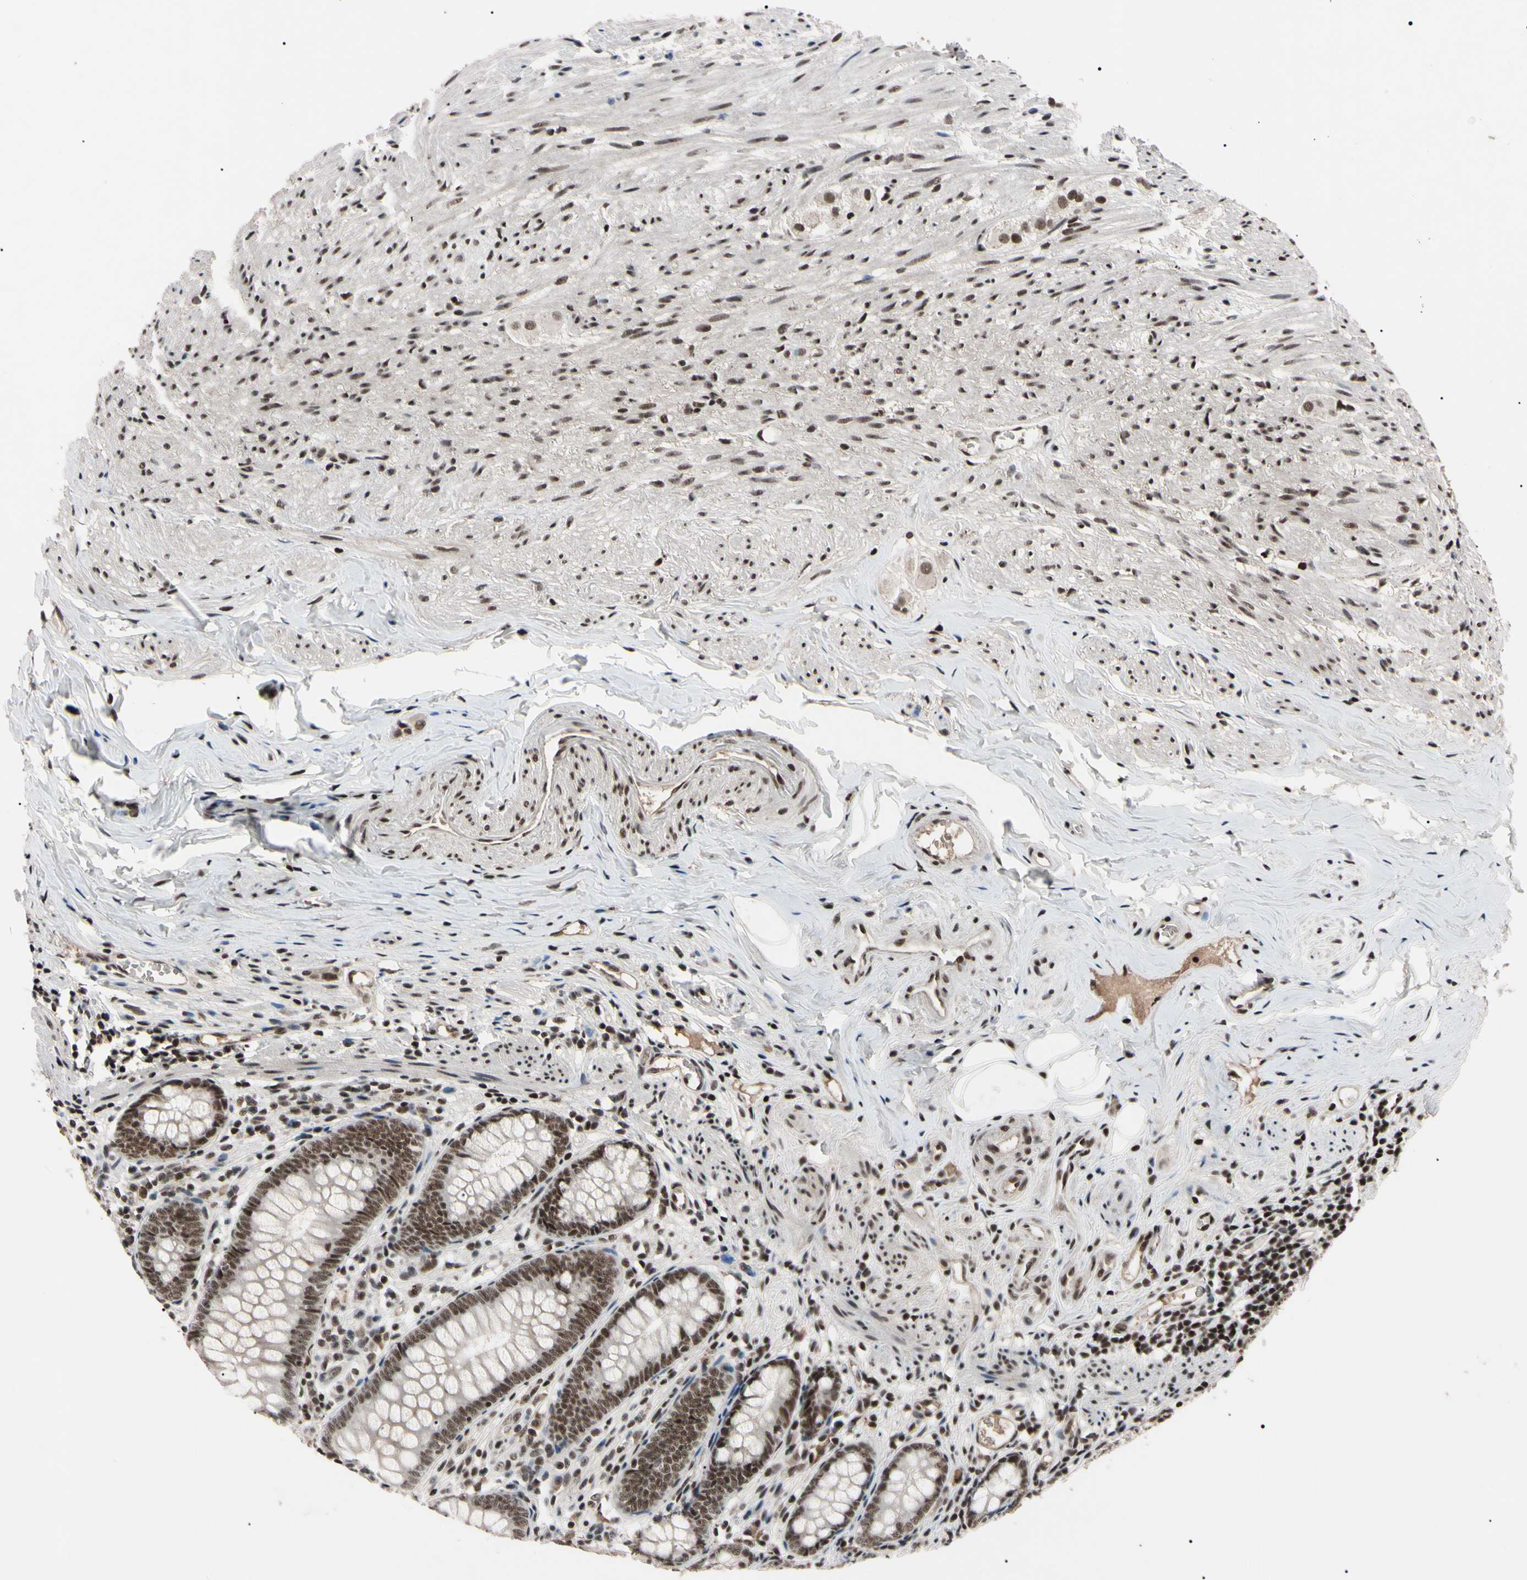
{"staining": {"intensity": "moderate", "quantity": ">75%", "location": "nuclear"}, "tissue": "appendix", "cell_type": "Glandular cells", "image_type": "normal", "snomed": [{"axis": "morphology", "description": "Normal tissue, NOS"}, {"axis": "topography", "description": "Appendix"}], "caption": "Protein expression by immunohistochemistry (IHC) shows moderate nuclear staining in about >75% of glandular cells in normal appendix.", "gene": "YY1", "patient": {"sex": "female", "age": 77}}